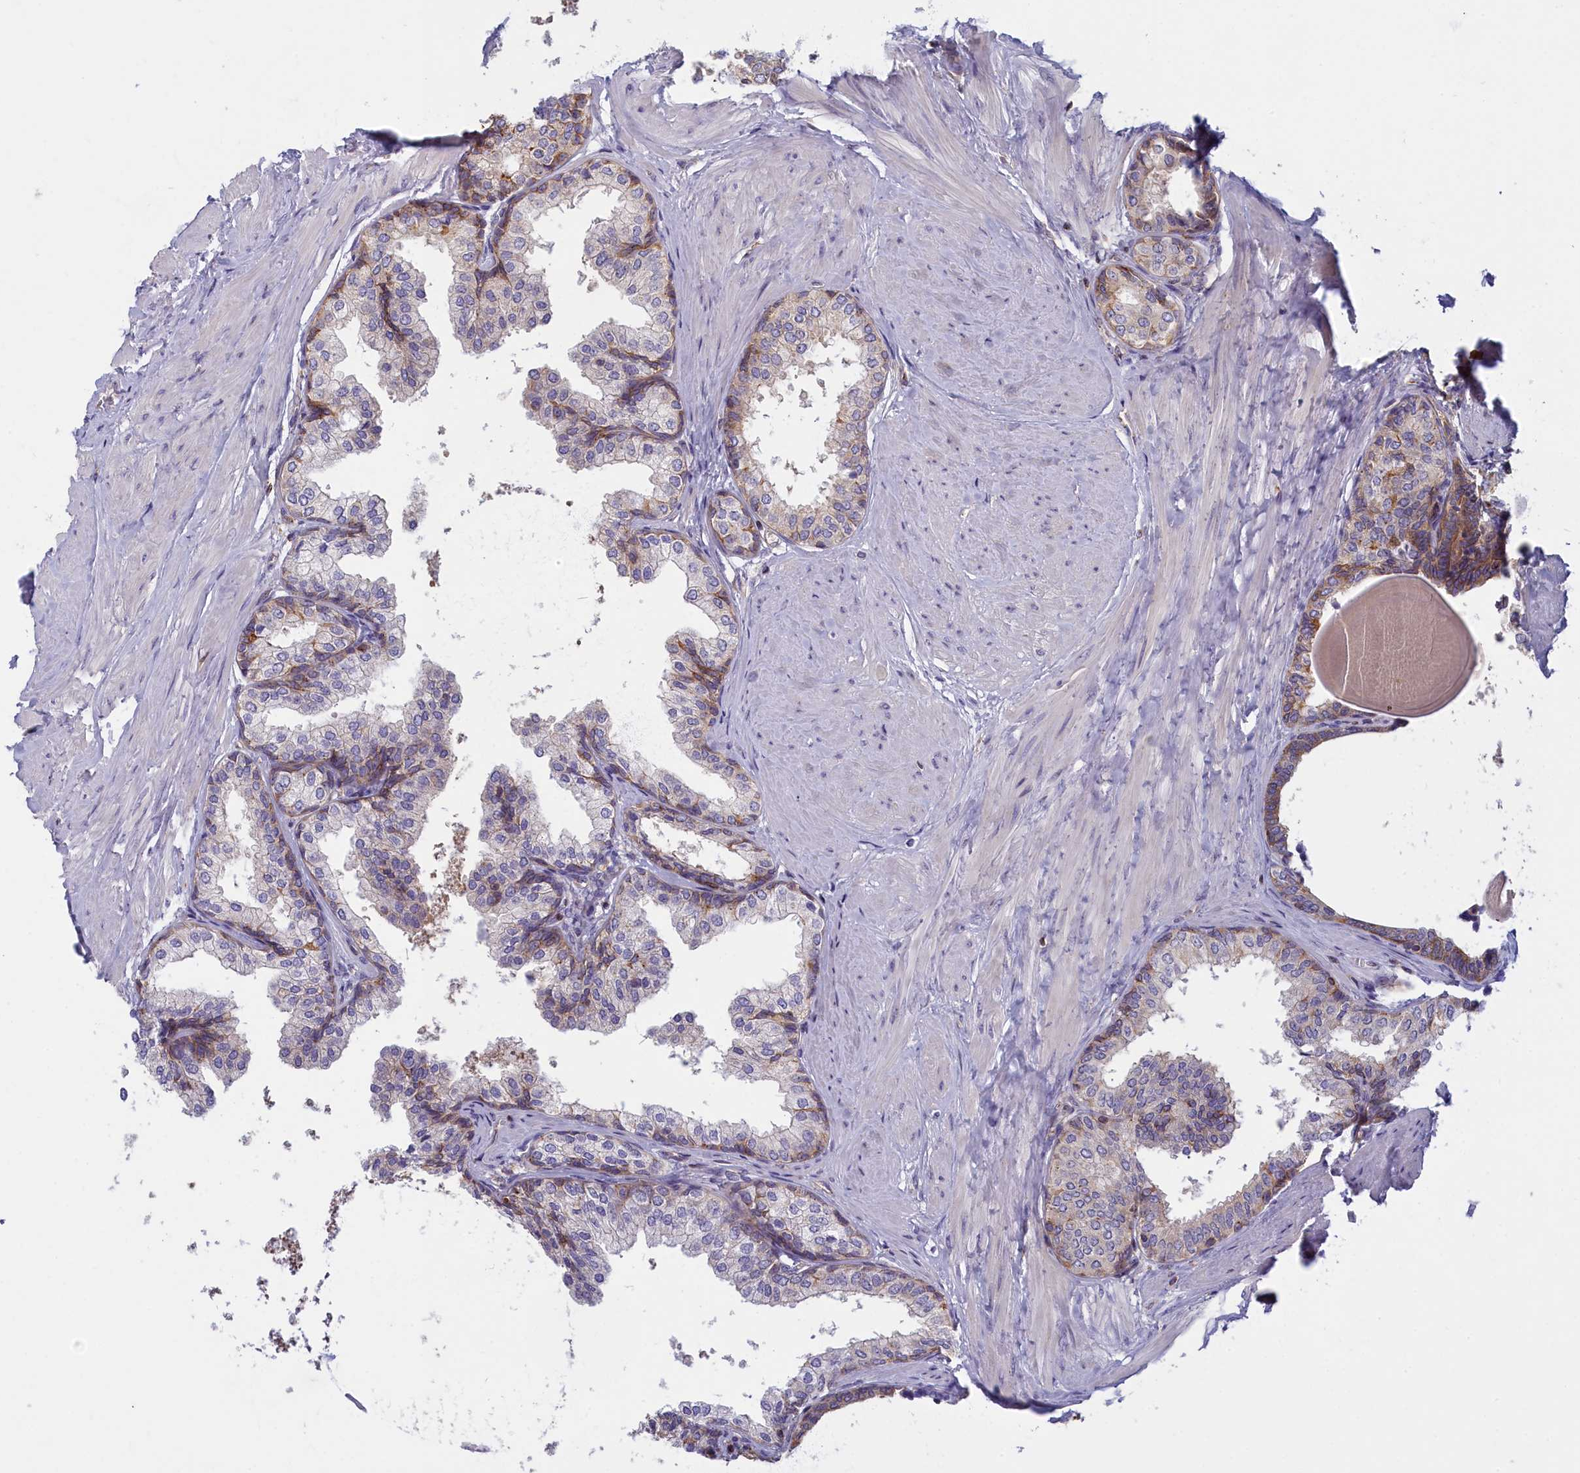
{"staining": {"intensity": "moderate", "quantity": "<25%", "location": "cytoplasmic/membranous"}, "tissue": "prostate", "cell_type": "Glandular cells", "image_type": "normal", "snomed": [{"axis": "morphology", "description": "Normal tissue, NOS"}, {"axis": "topography", "description": "Prostate"}], "caption": "A high-resolution histopathology image shows IHC staining of benign prostate, which displays moderate cytoplasmic/membranous positivity in about <25% of glandular cells. The protein of interest is stained brown, and the nuclei are stained in blue (DAB IHC with brightfield microscopy, high magnification).", "gene": "NOL10", "patient": {"sex": "male", "age": 48}}